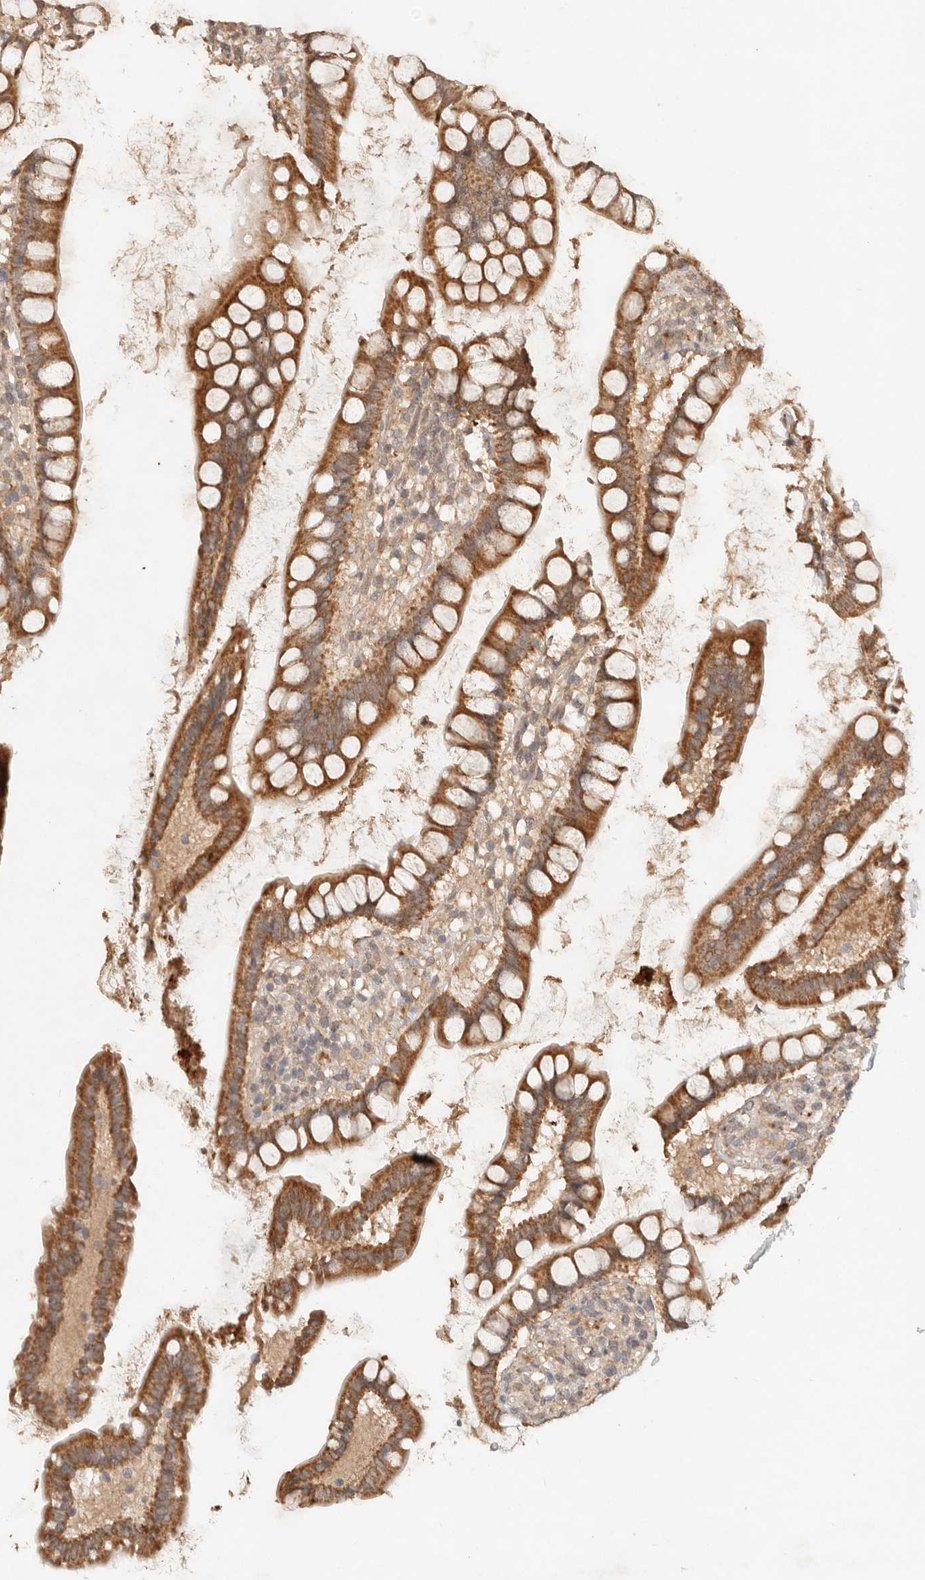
{"staining": {"intensity": "strong", "quantity": ">75%", "location": "cytoplasmic/membranous"}, "tissue": "small intestine", "cell_type": "Glandular cells", "image_type": "normal", "snomed": [{"axis": "morphology", "description": "Normal tissue, NOS"}, {"axis": "topography", "description": "Small intestine"}], "caption": "IHC micrograph of benign small intestine: human small intestine stained using immunohistochemistry (IHC) exhibits high levels of strong protein expression localized specifically in the cytoplasmic/membranous of glandular cells, appearing as a cytoplasmic/membranous brown color.", "gene": "LMO4", "patient": {"sex": "female", "age": 84}}